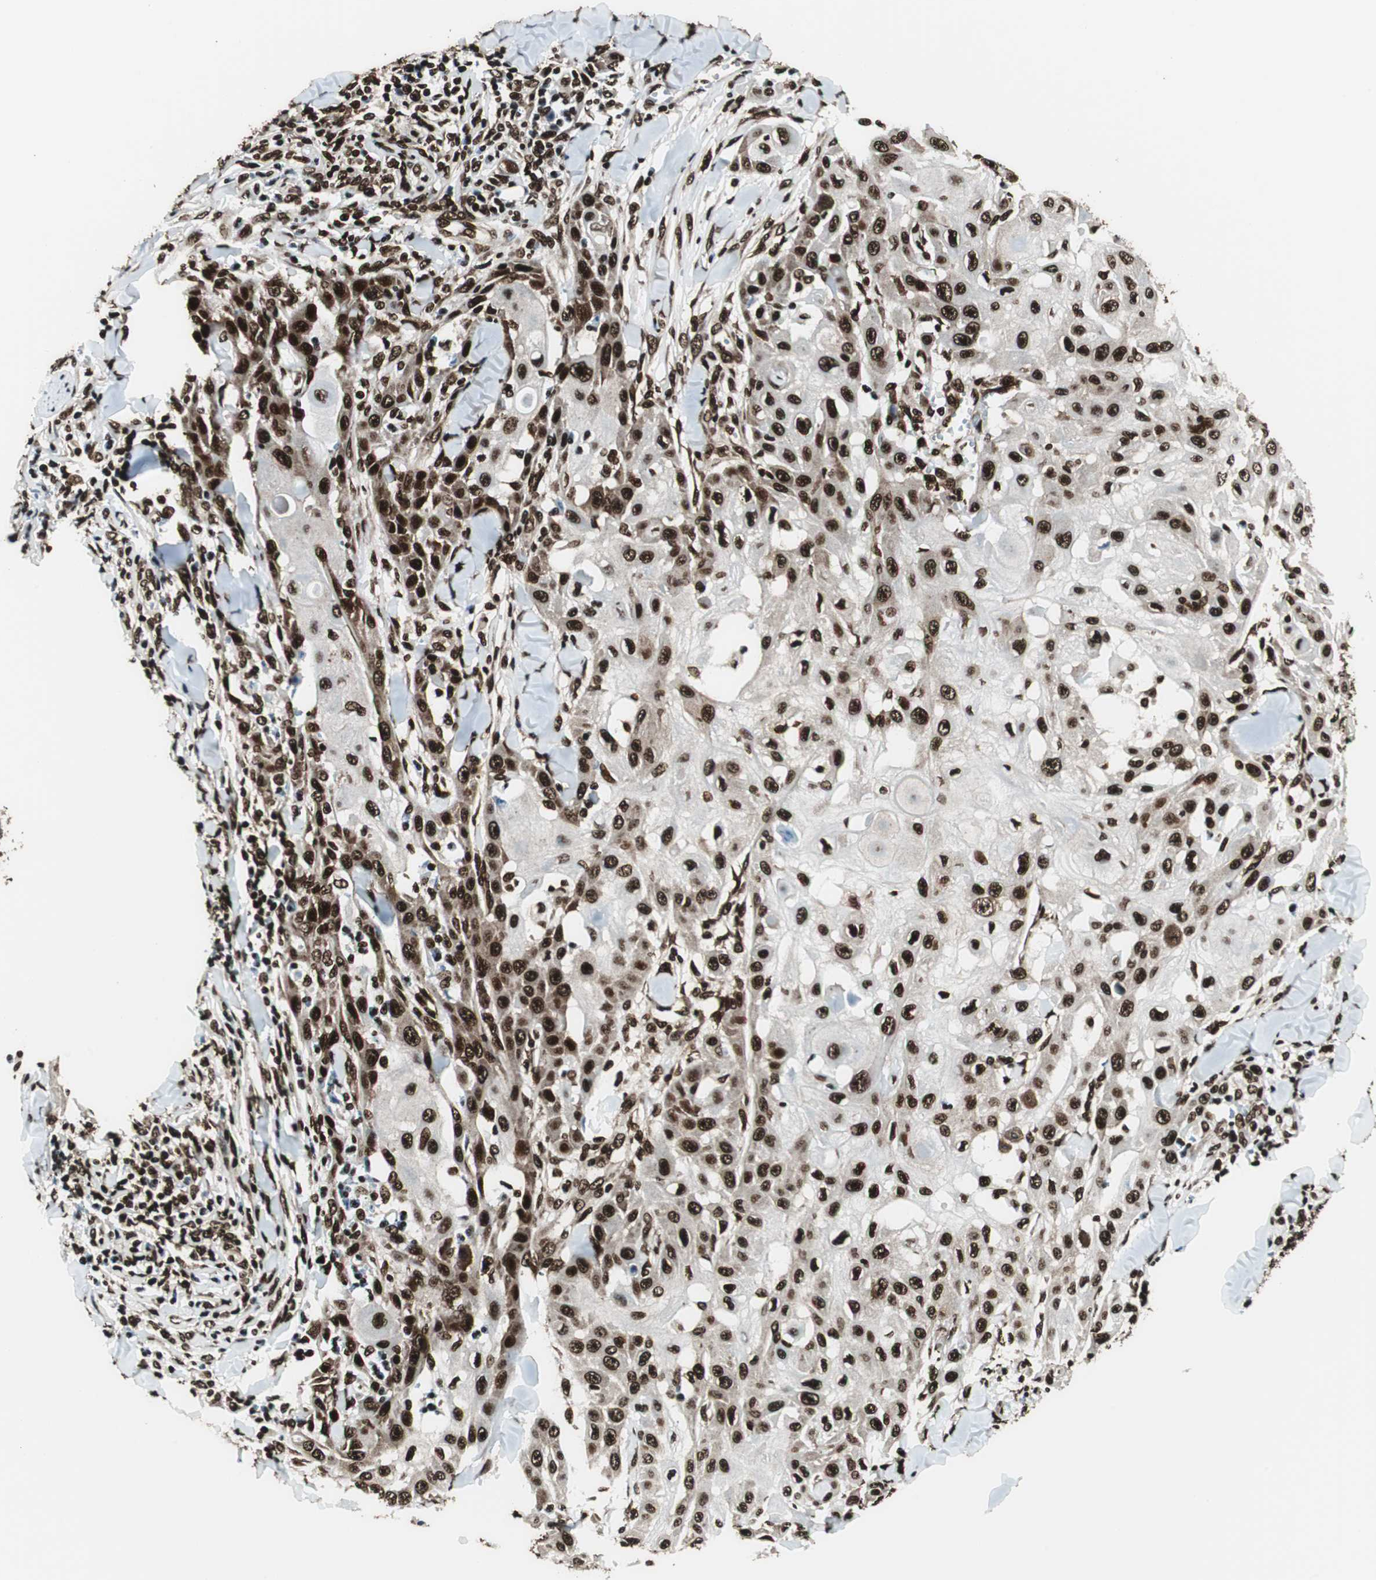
{"staining": {"intensity": "strong", "quantity": ">75%", "location": "nuclear"}, "tissue": "skin cancer", "cell_type": "Tumor cells", "image_type": "cancer", "snomed": [{"axis": "morphology", "description": "Squamous cell carcinoma, NOS"}, {"axis": "topography", "description": "Skin"}], "caption": "Immunohistochemistry (IHC) histopathology image of squamous cell carcinoma (skin) stained for a protein (brown), which exhibits high levels of strong nuclear expression in approximately >75% of tumor cells.", "gene": "EWSR1", "patient": {"sex": "male", "age": 24}}